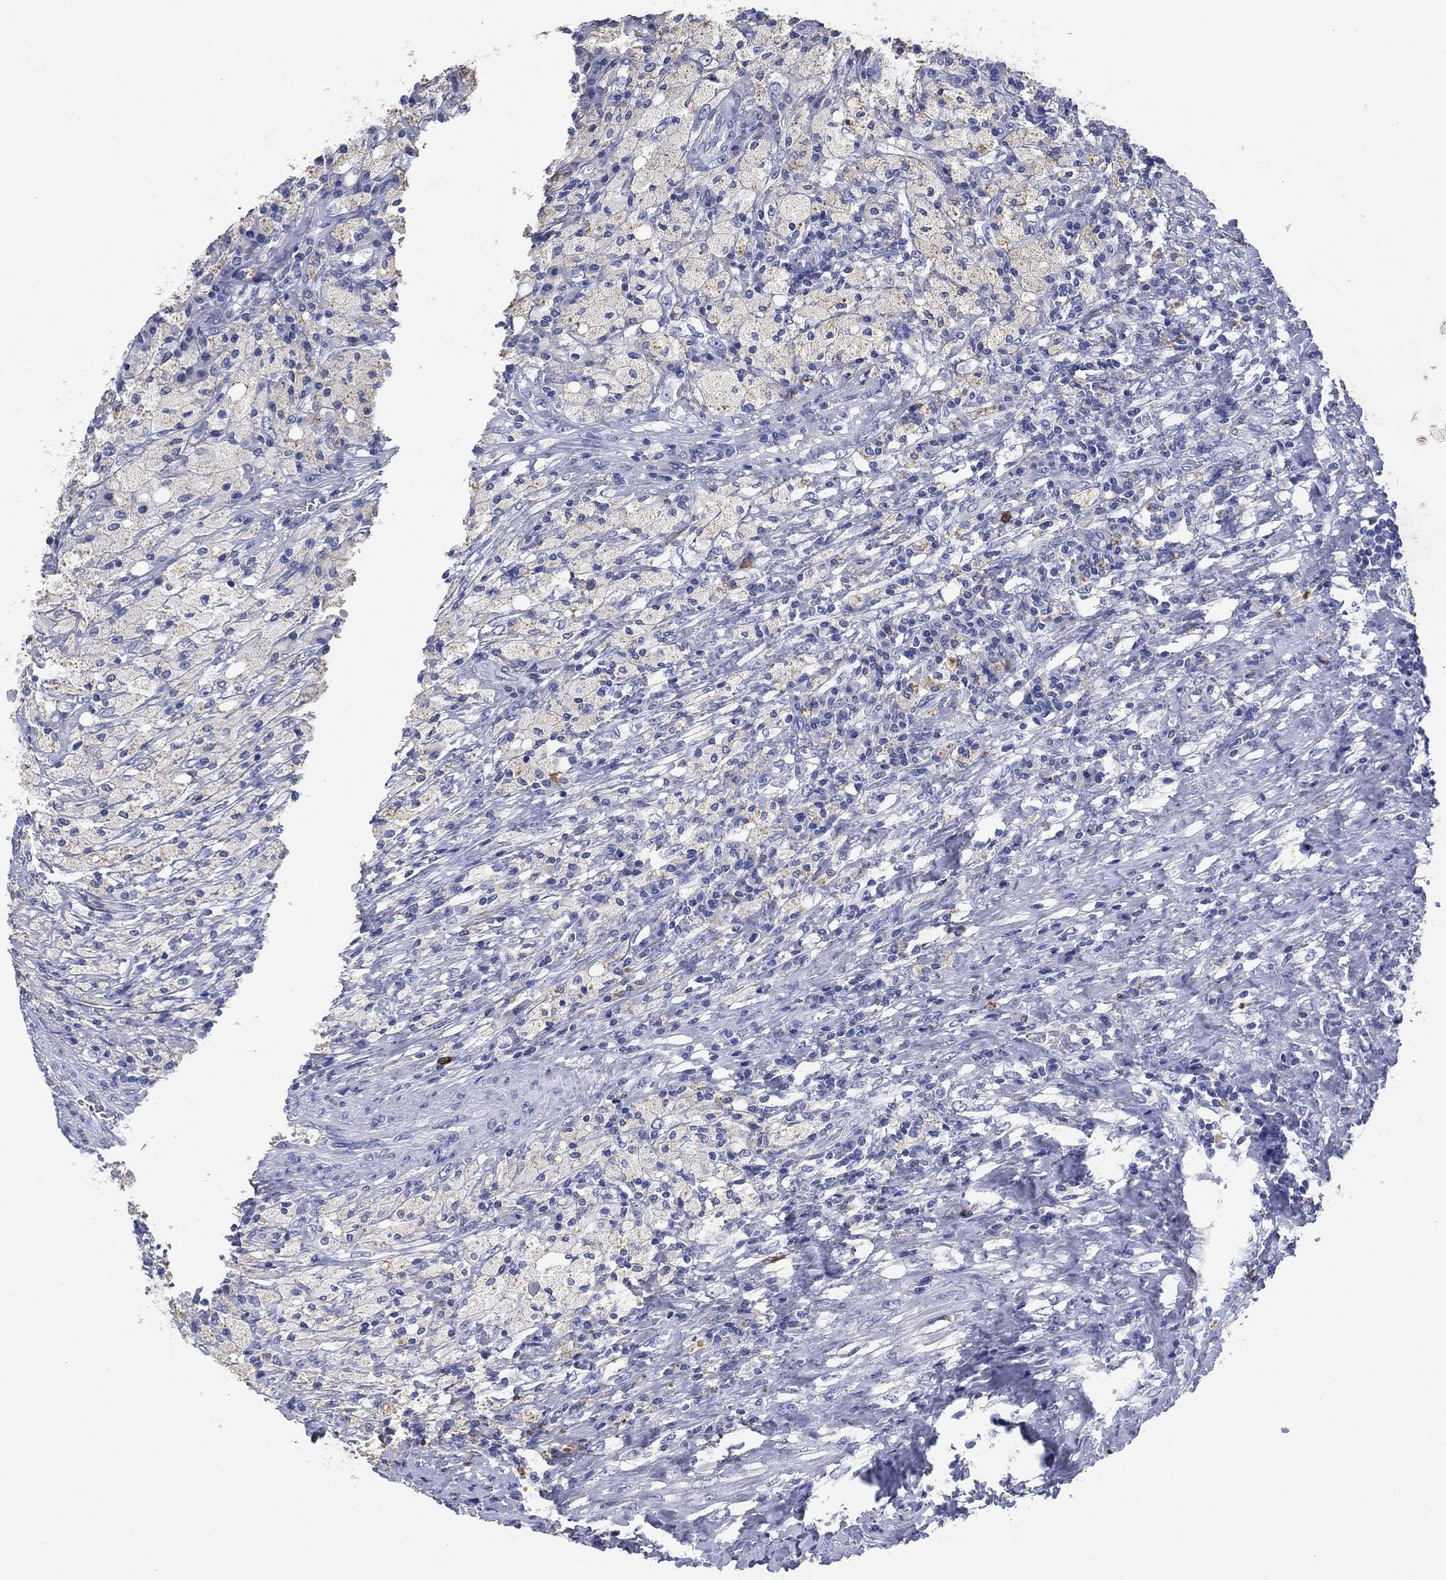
{"staining": {"intensity": "negative", "quantity": "none", "location": "none"}, "tissue": "testis cancer", "cell_type": "Tumor cells", "image_type": "cancer", "snomed": [{"axis": "morphology", "description": "Necrosis, NOS"}, {"axis": "morphology", "description": "Carcinoma, Embryonal, NOS"}, {"axis": "topography", "description": "Testis"}], "caption": "High magnification brightfield microscopy of testis cancer stained with DAB (brown) and counterstained with hematoxylin (blue): tumor cells show no significant positivity.", "gene": "FSCN2", "patient": {"sex": "male", "age": 19}}